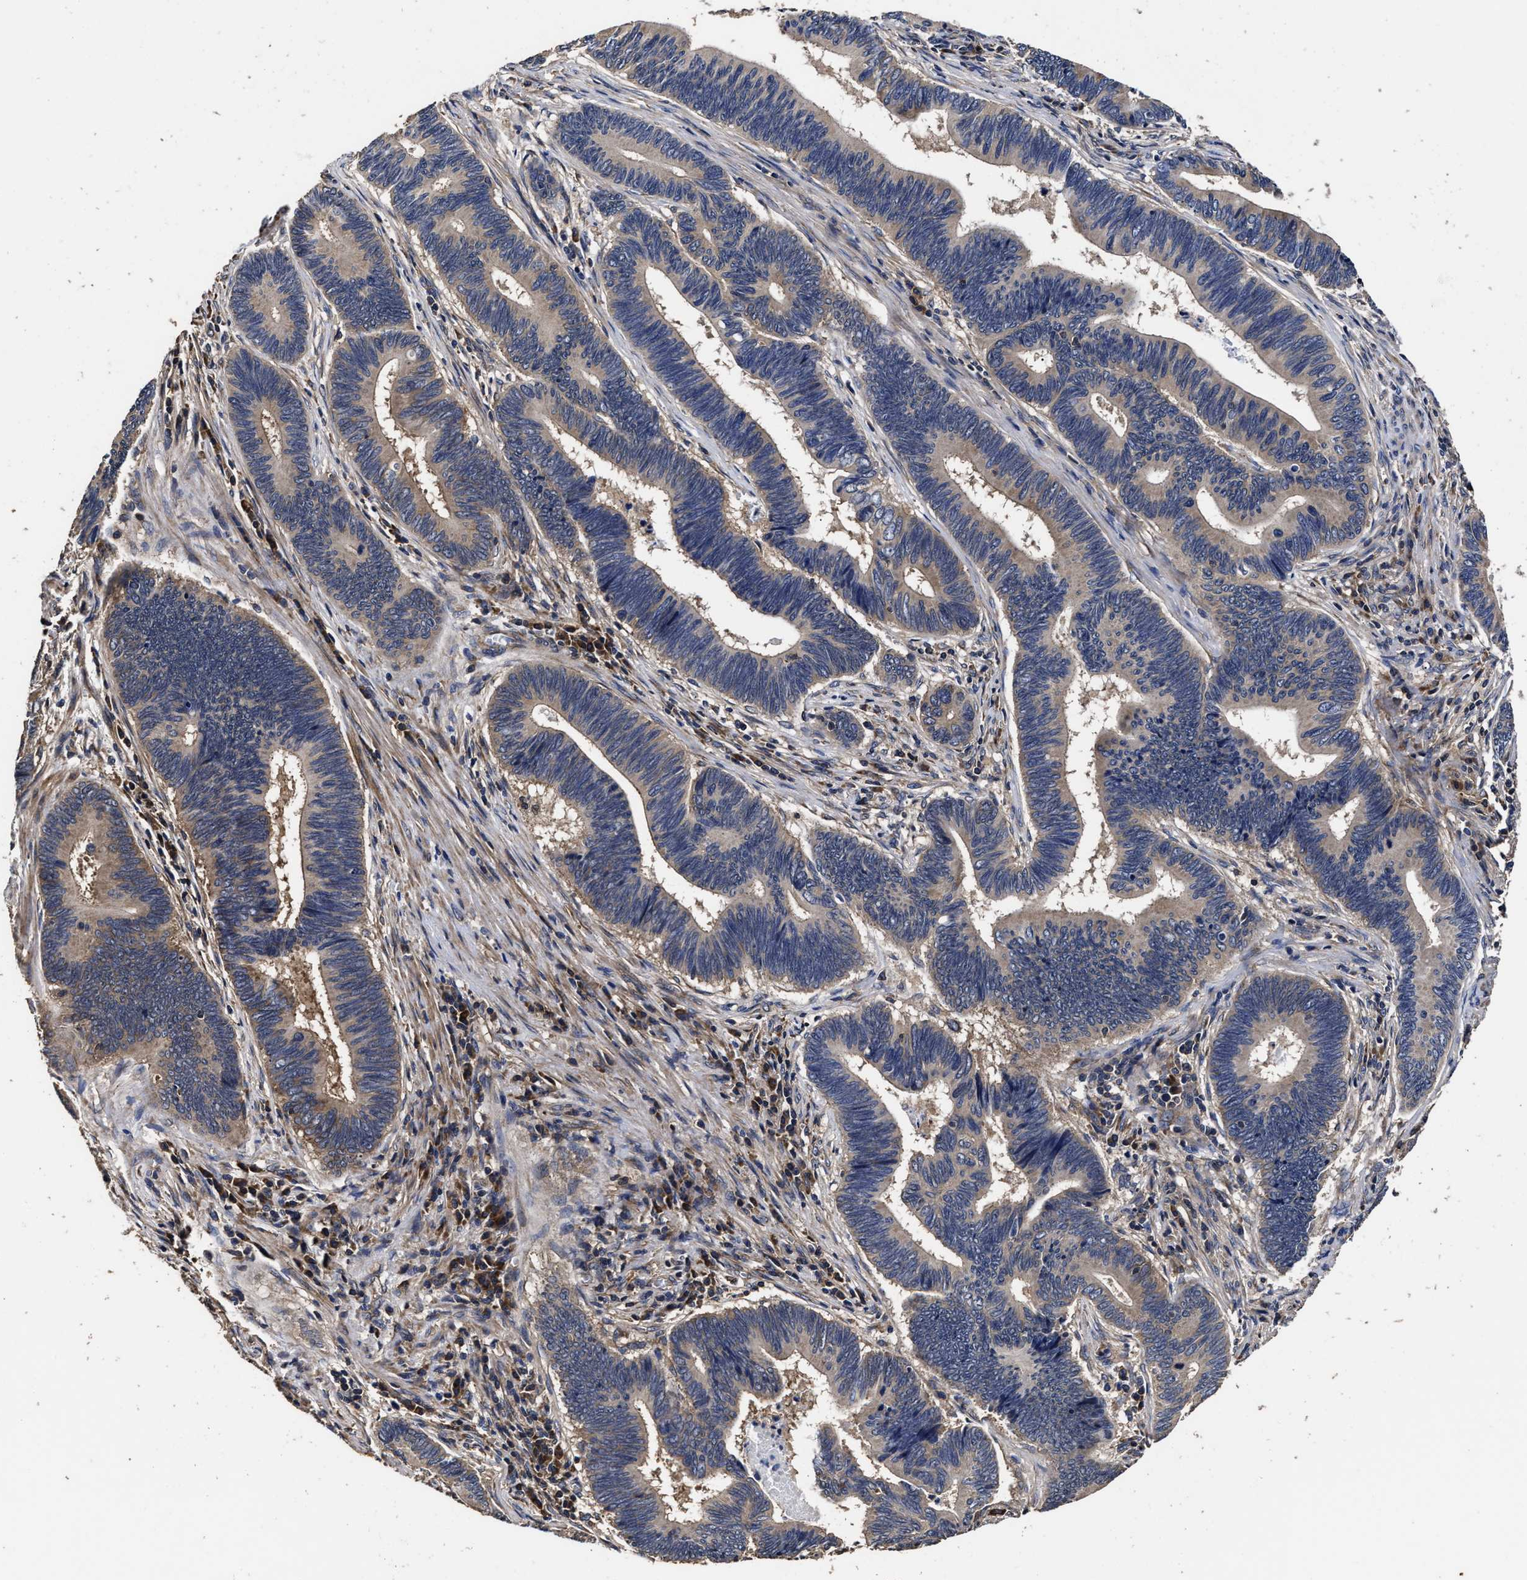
{"staining": {"intensity": "weak", "quantity": "<25%", "location": "cytoplasmic/membranous"}, "tissue": "pancreatic cancer", "cell_type": "Tumor cells", "image_type": "cancer", "snomed": [{"axis": "morphology", "description": "Adenocarcinoma, NOS"}, {"axis": "topography", "description": "Pancreas"}], "caption": "Pancreatic cancer (adenocarcinoma) stained for a protein using immunohistochemistry demonstrates no staining tumor cells.", "gene": "AVEN", "patient": {"sex": "female", "age": 70}}